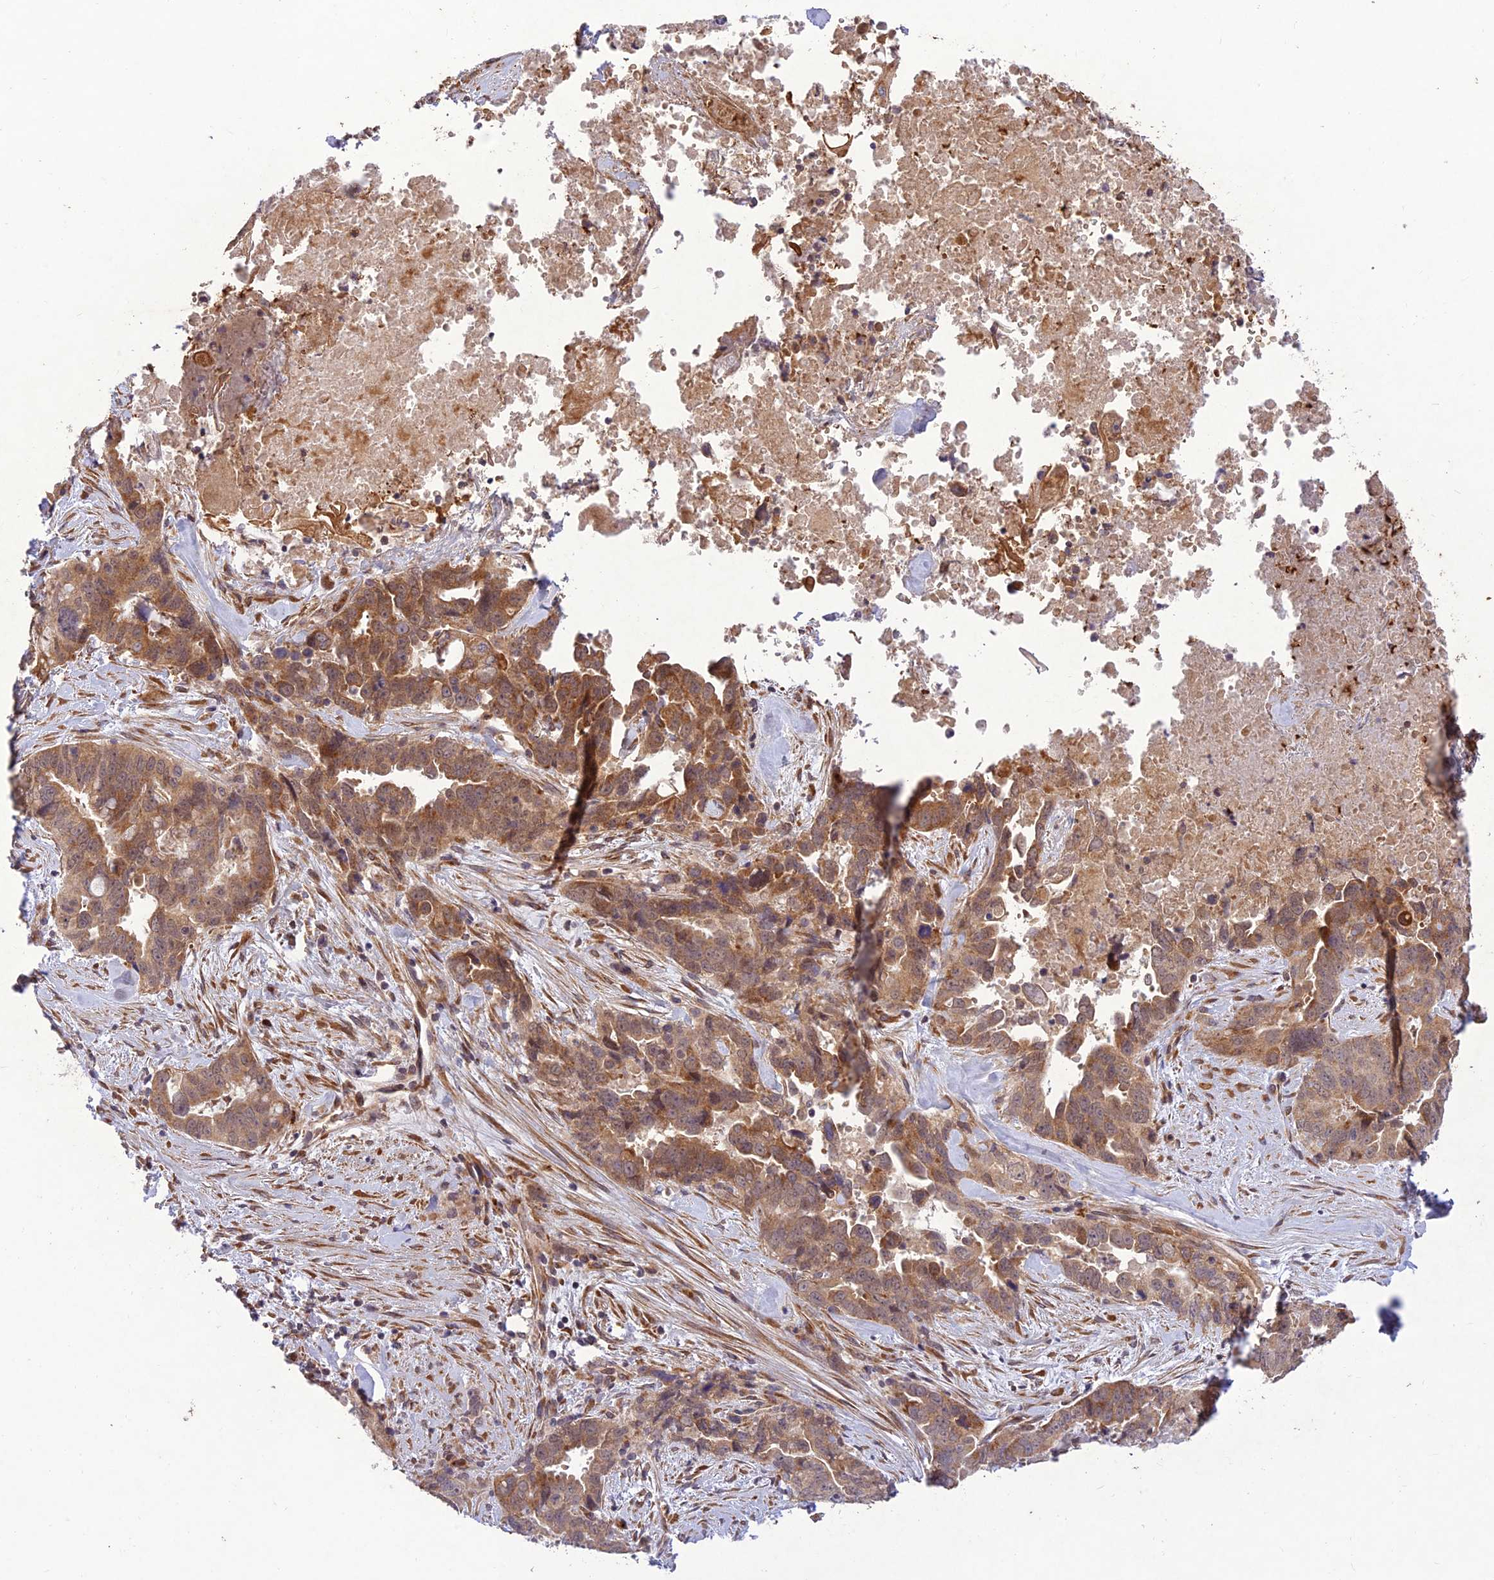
{"staining": {"intensity": "moderate", "quantity": ">75%", "location": "cytoplasmic/membranous"}, "tissue": "pancreatic cancer", "cell_type": "Tumor cells", "image_type": "cancer", "snomed": [{"axis": "morphology", "description": "Adenocarcinoma, NOS"}, {"axis": "topography", "description": "Pancreas"}], "caption": "This photomicrograph reveals IHC staining of adenocarcinoma (pancreatic), with medium moderate cytoplasmic/membranous expression in about >75% of tumor cells.", "gene": "PPP1R11", "patient": {"sex": "male", "age": 80}}